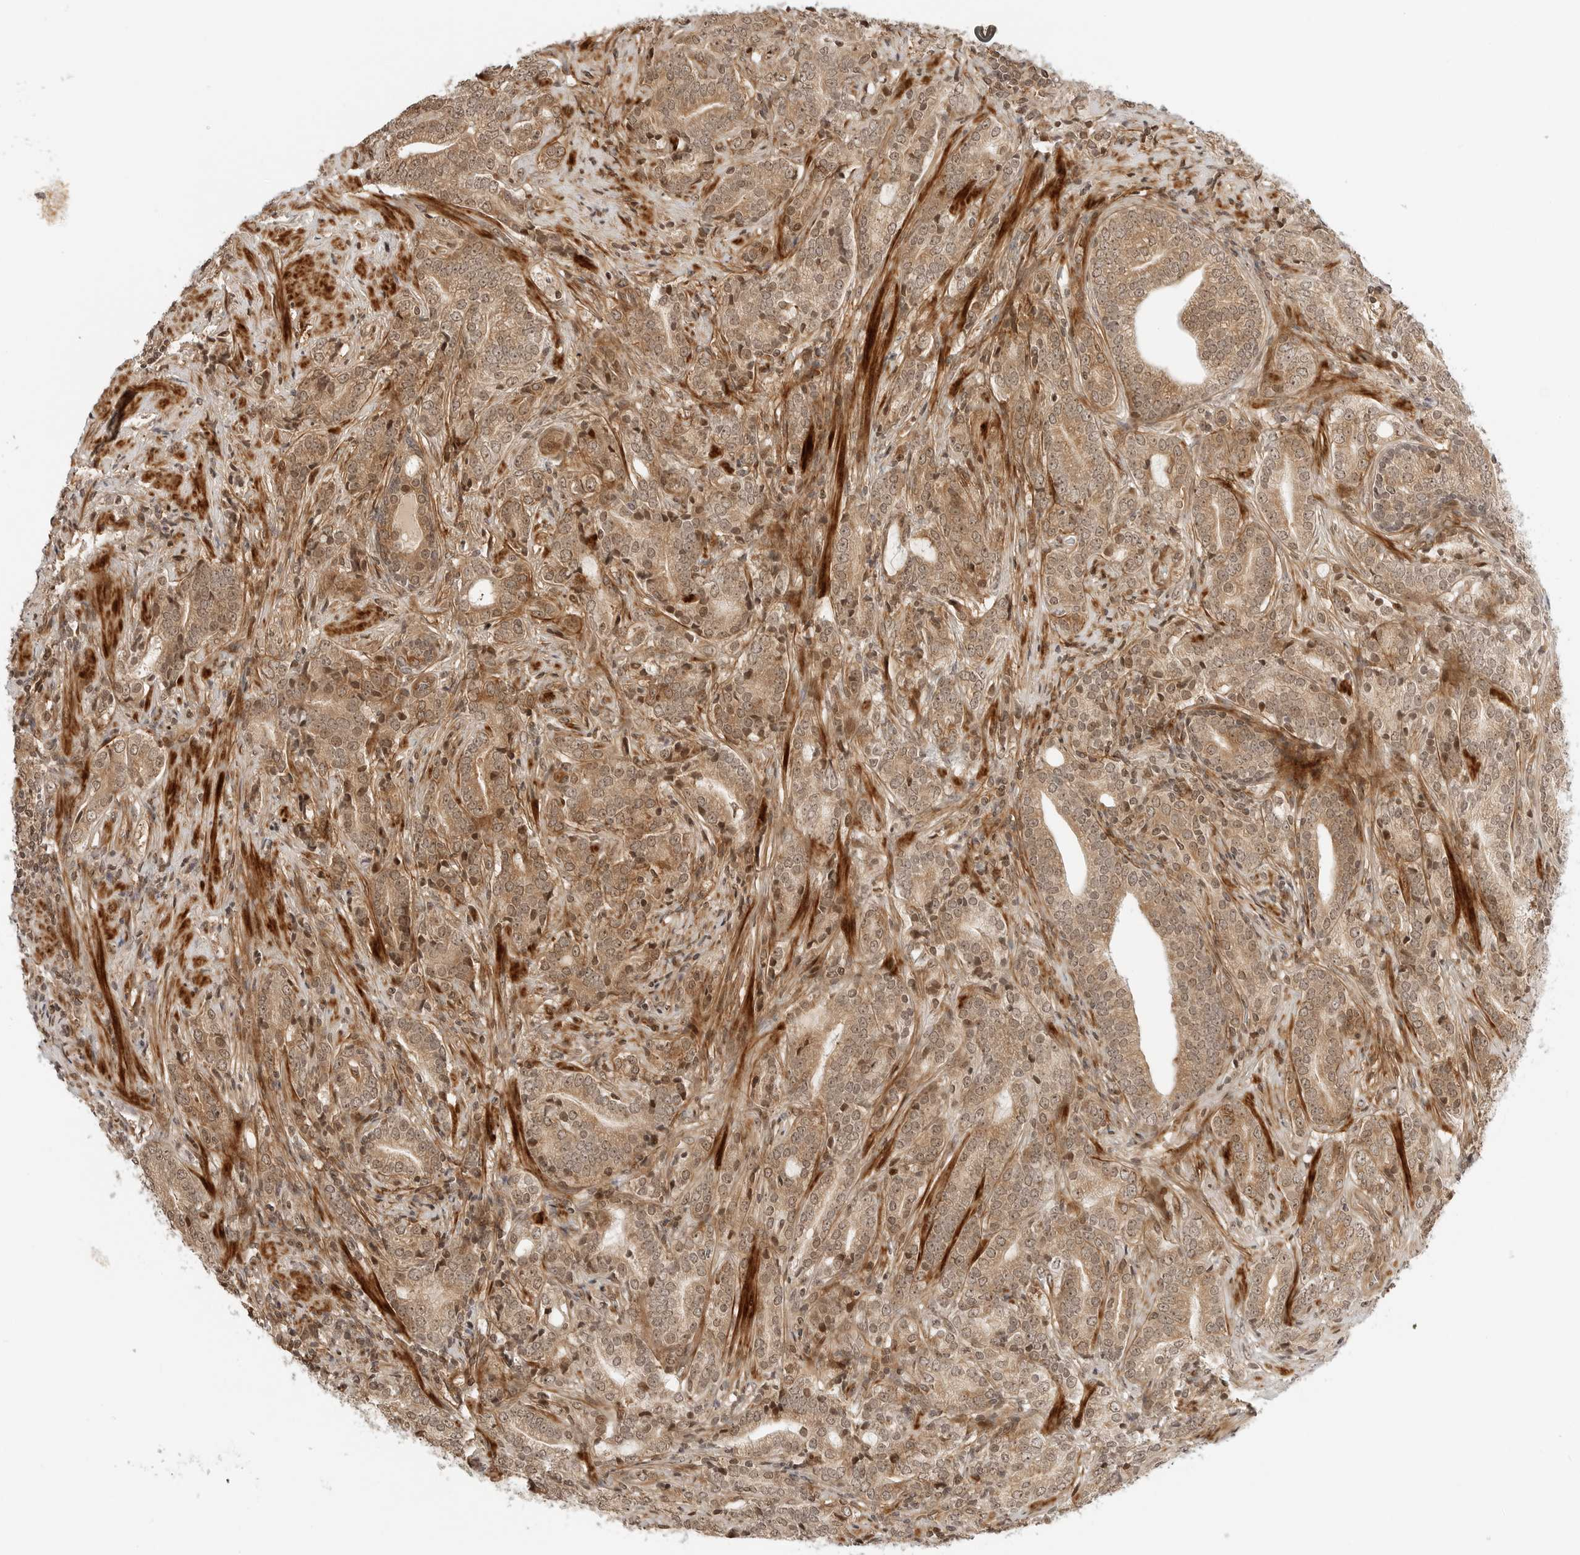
{"staining": {"intensity": "moderate", "quantity": ">75%", "location": "cytoplasmic/membranous,nuclear"}, "tissue": "prostate cancer", "cell_type": "Tumor cells", "image_type": "cancer", "snomed": [{"axis": "morphology", "description": "Adenocarcinoma, High grade"}, {"axis": "topography", "description": "Prostate"}], "caption": "Tumor cells reveal moderate cytoplasmic/membranous and nuclear expression in approximately >75% of cells in high-grade adenocarcinoma (prostate). (DAB IHC with brightfield microscopy, high magnification).", "gene": "GEM", "patient": {"sex": "male", "age": 57}}